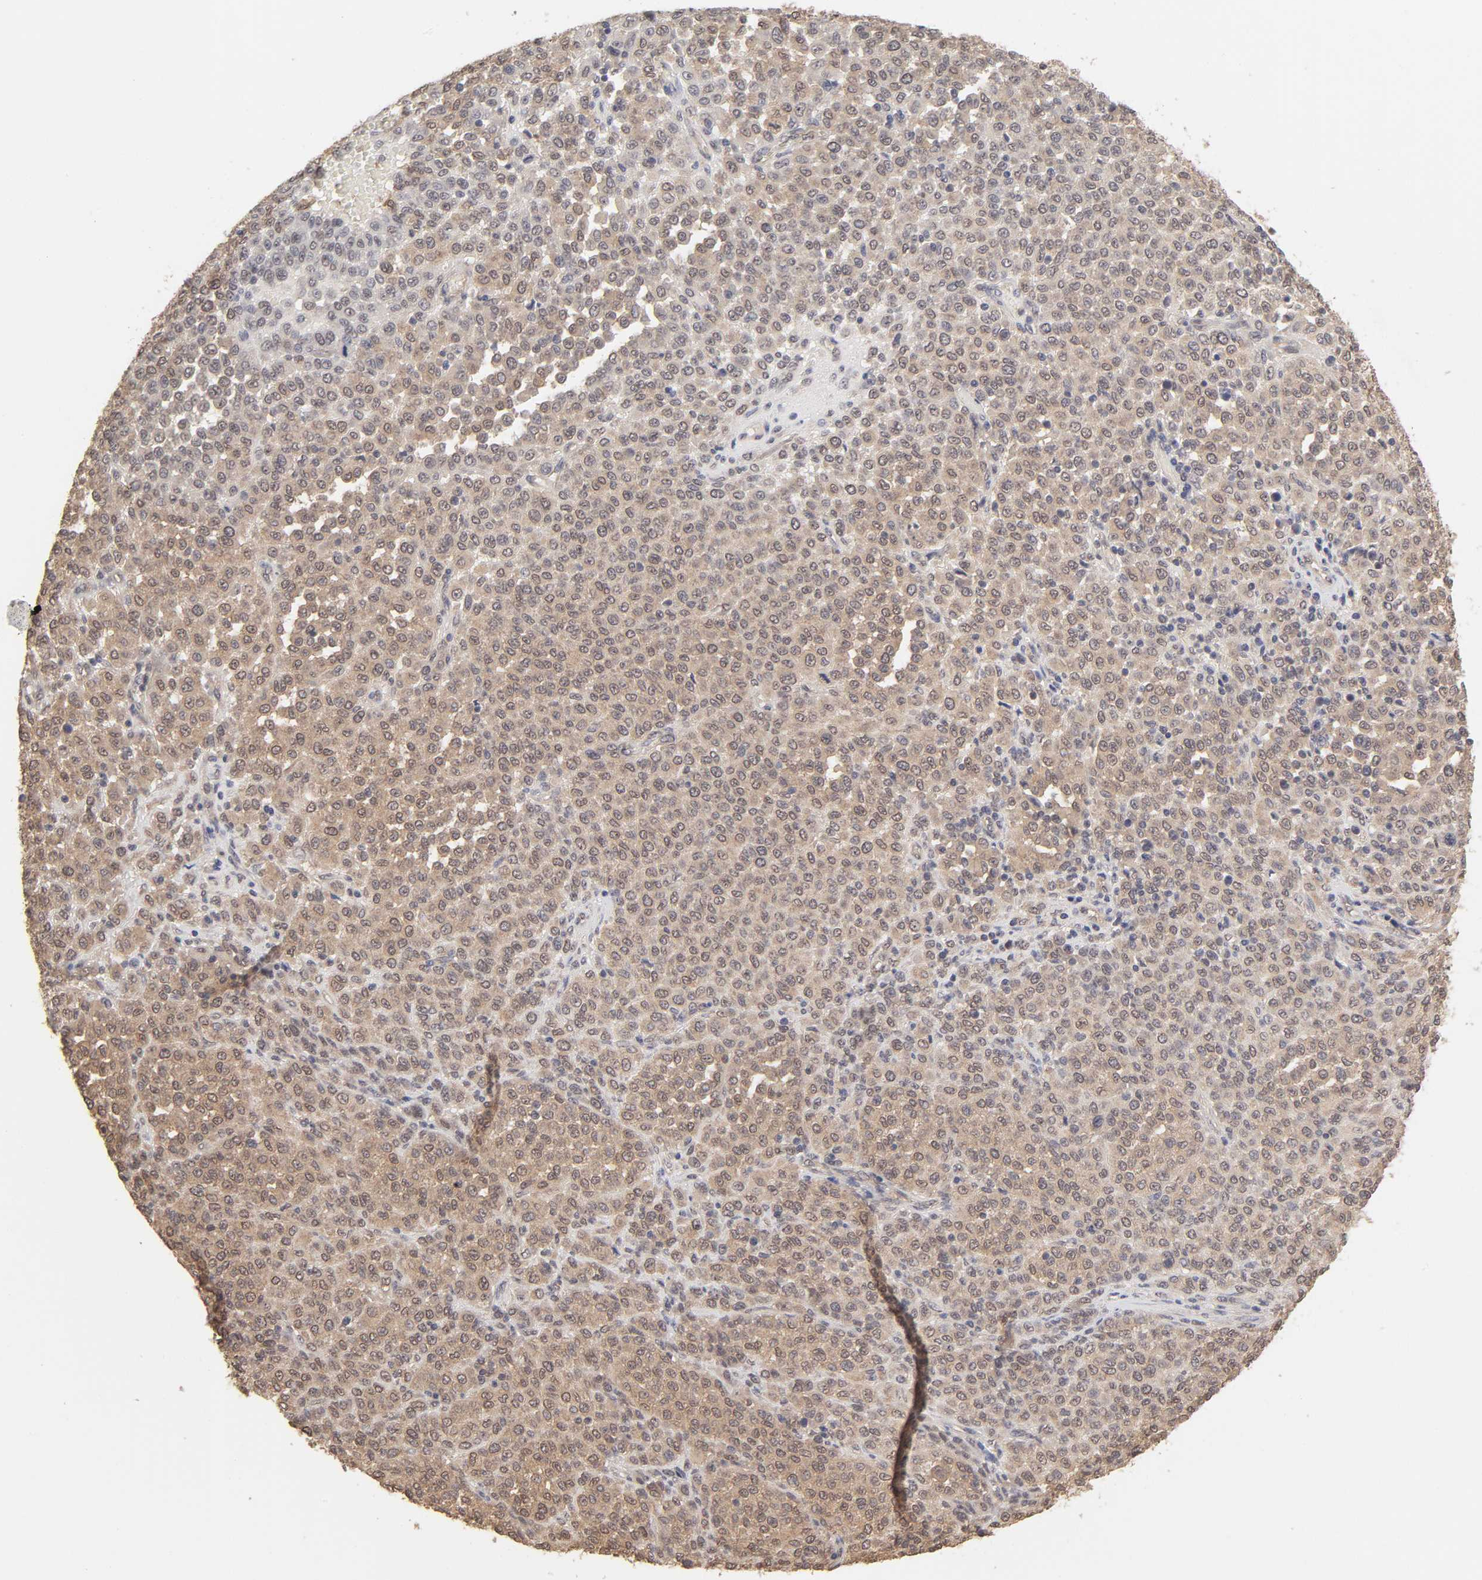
{"staining": {"intensity": "moderate", "quantity": ">75%", "location": "cytoplasmic/membranous"}, "tissue": "melanoma", "cell_type": "Tumor cells", "image_type": "cancer", "snomed": [{"axis": "morphology", "description": "Malignant melanoma, Metastatic site"}, {"axis": "topography", "description": "Pancreas"}], "caption": "Malignant melanoma (metastatic site) stained with a protein marker exhibits moderate staining in tumor cells.", "gene": "MAPK1", "patient": {"sex": "female", "age": 30}}